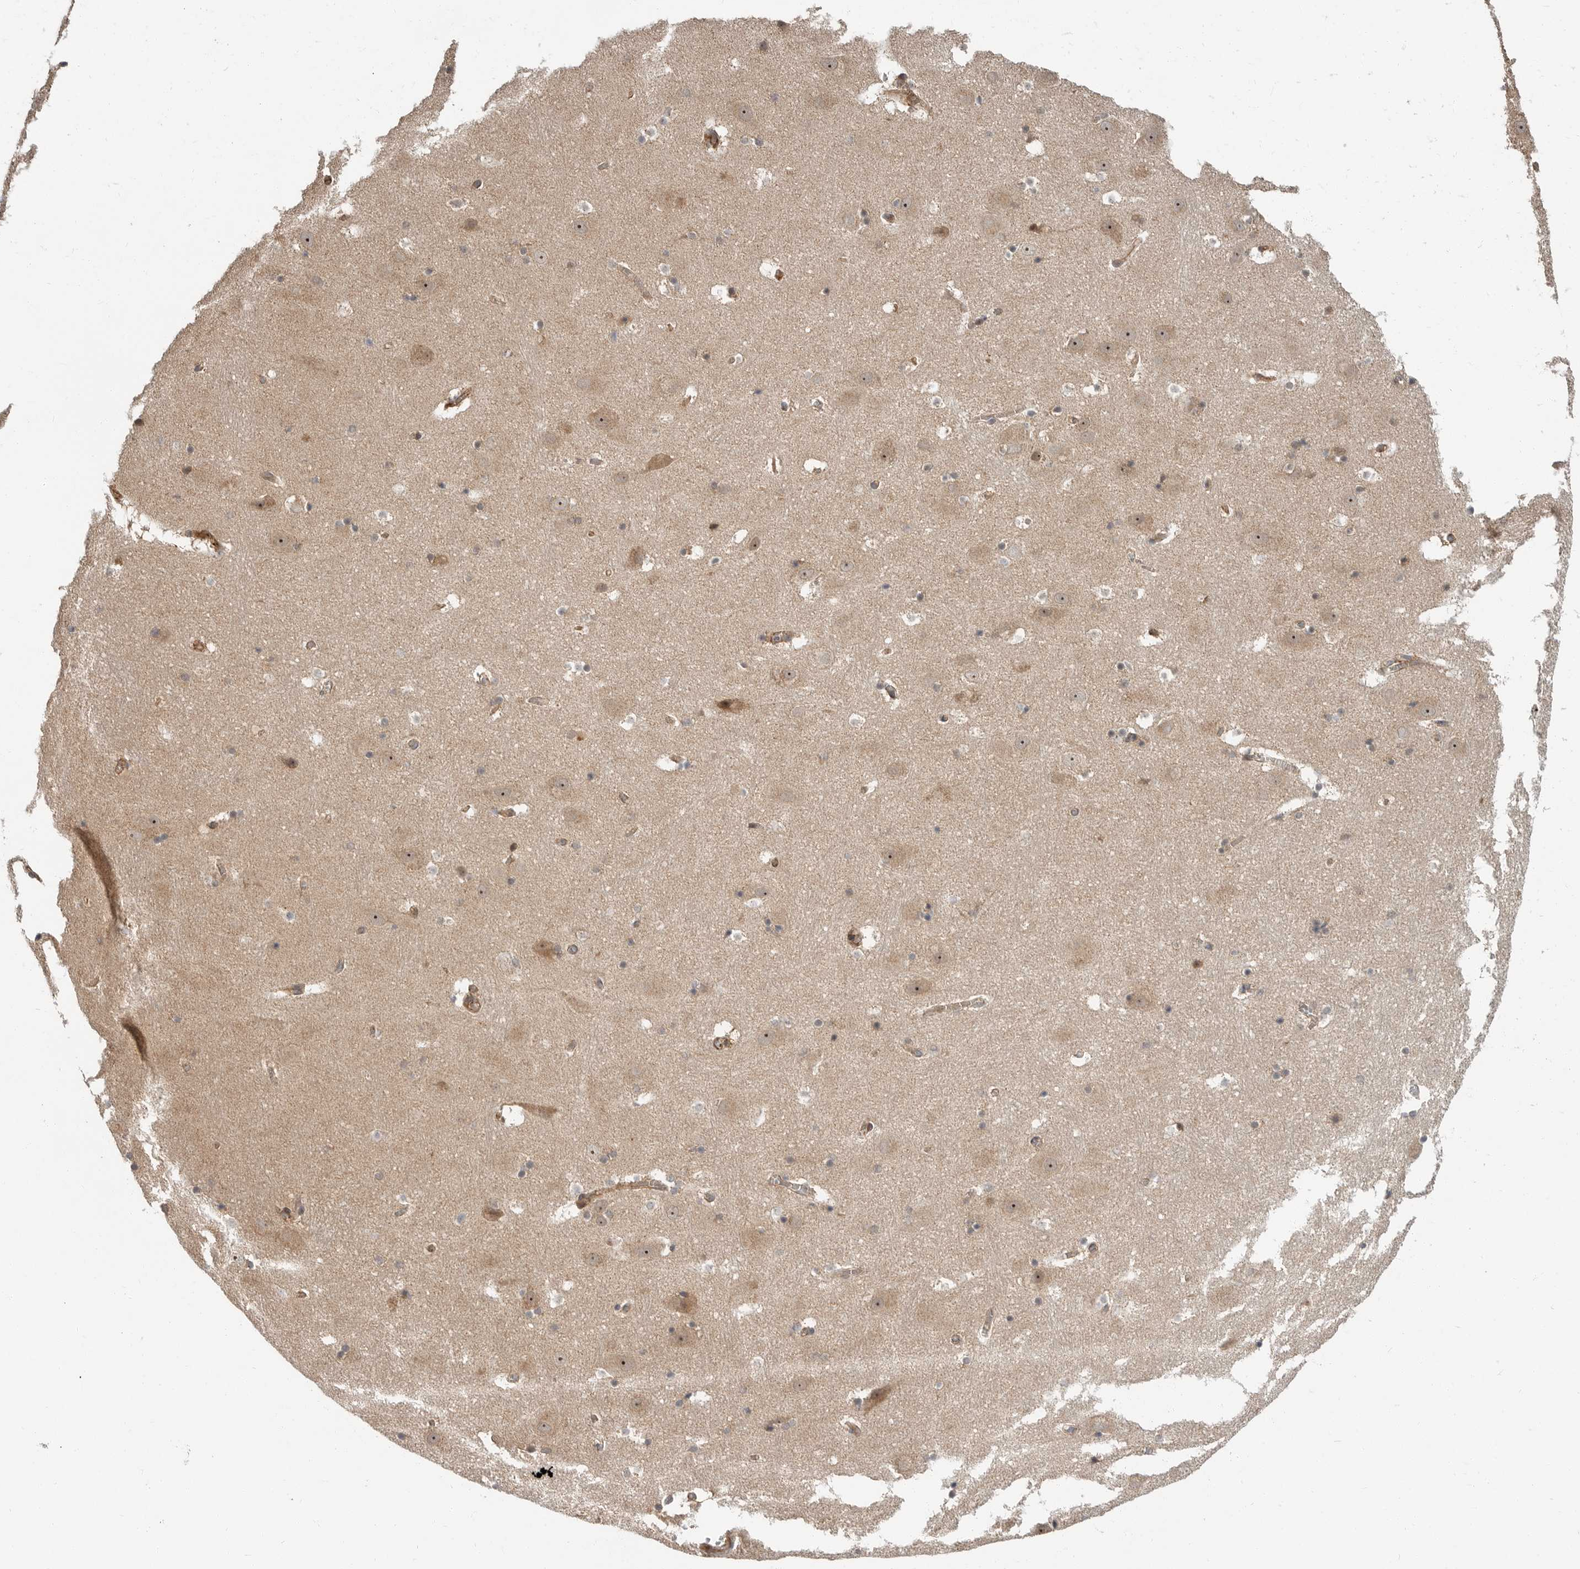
{"staining": {"intensity": "moderate", "quantity": "<25%", "location": "cytoplasmic/membranous,nuclear"}, "tissue": "hippocampus", "cell_type": "Glial cells", "image_type": "normal", "snomed": [{"axis": "morphology", "description": "Normal tissue, NOS"}, {"axis": "topography", "description": "Hippocampus"}], "caption": "A brown stain highlights moderate cytoplasmic/membranous,nuclear positivity of a protein in glial cells of benign hippocampus. Nuclei are stained in blue.", "gene": "STRAP", "patient": {"sex": "male", "age": 45}}